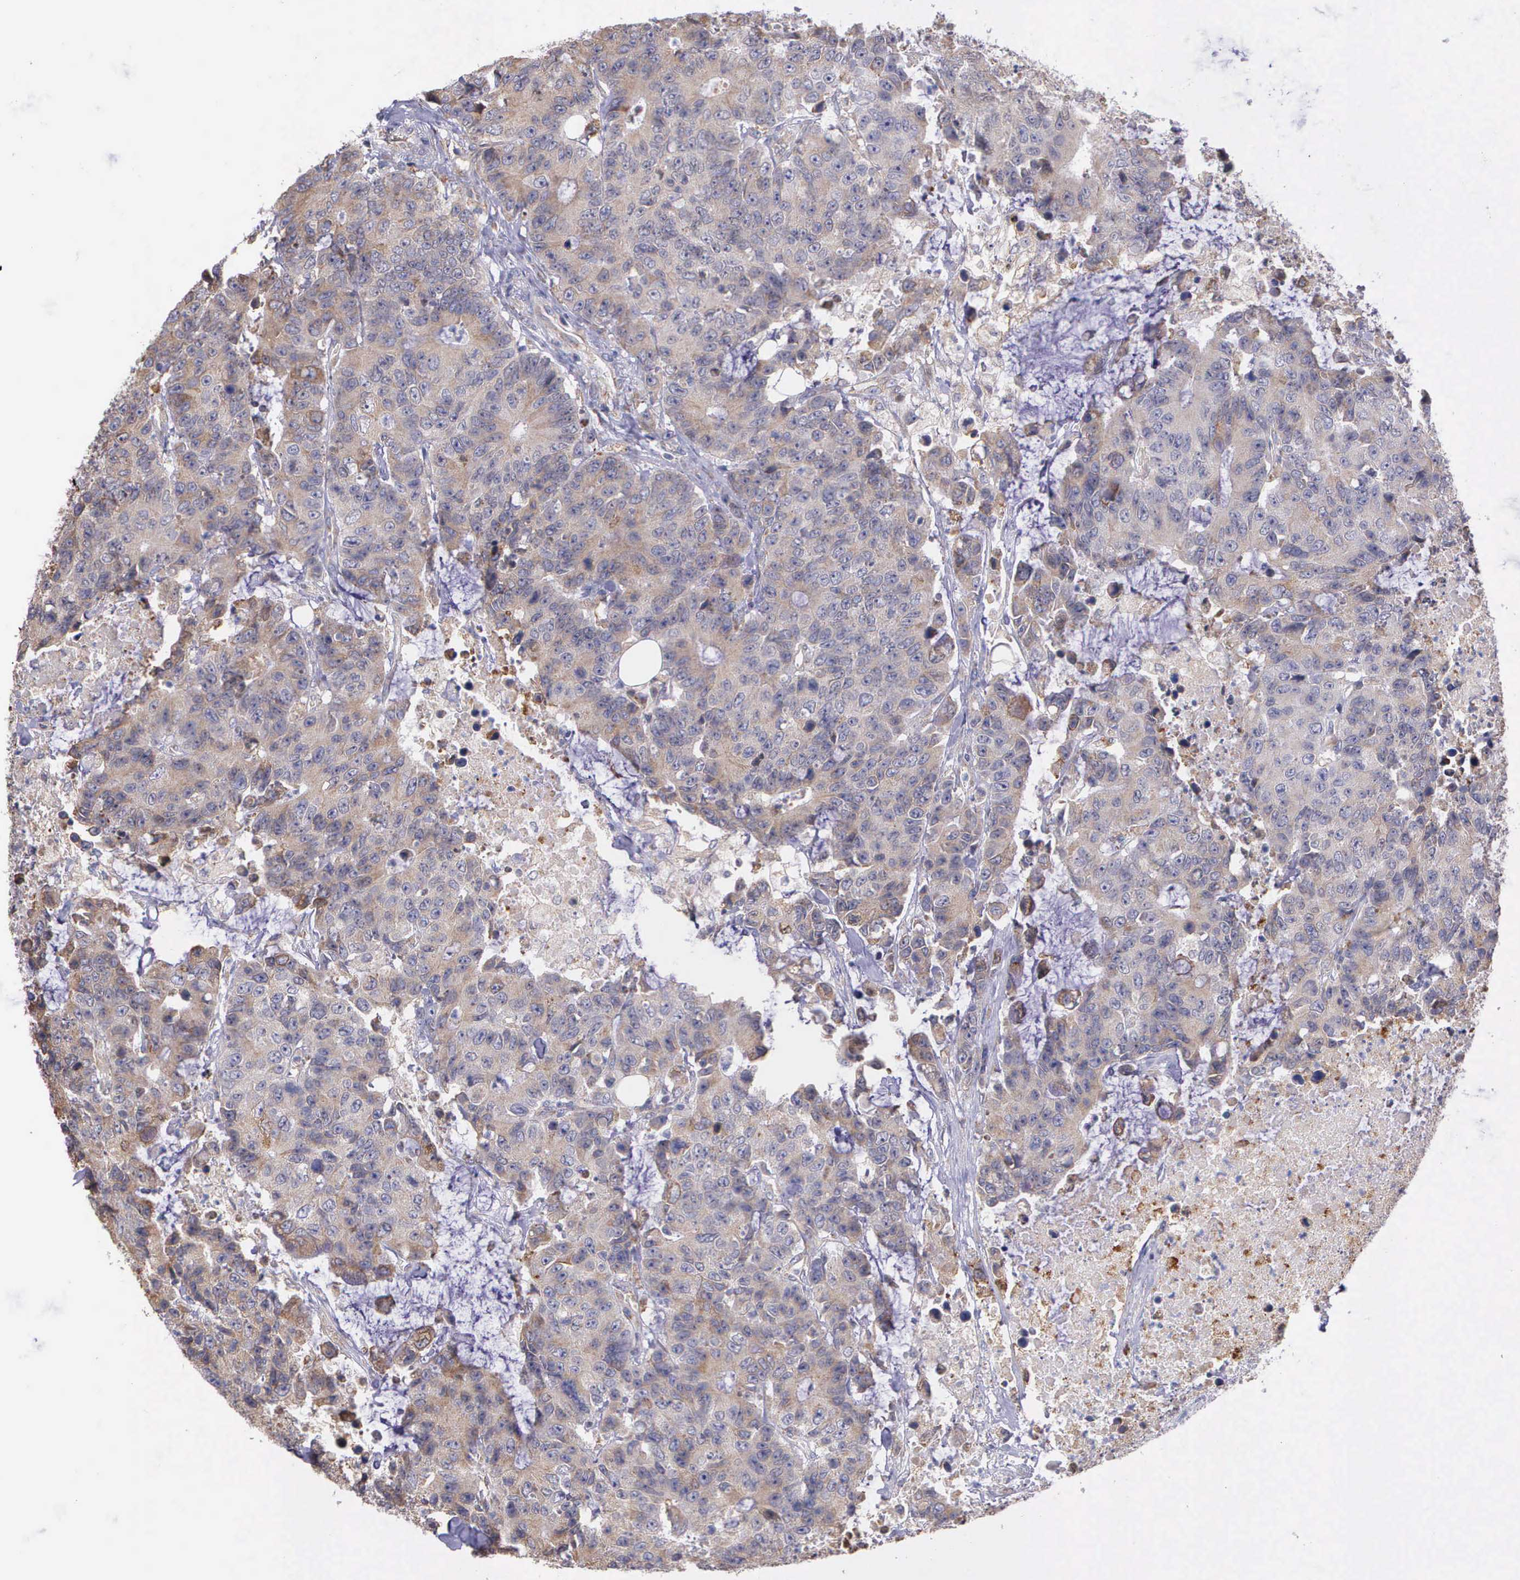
{"staining": {"intensity": "weak", "quantity": ">75%", "location": "cytoplasmic/membranous"}, "tissue": "colorectal cancer", "cell_type": "Tumor cells", "image_type": "cancer", "snomed": [{"axis": "morphology", "description": "Adenocarcinoma, NOS"}, {"axis": "topography", "description": "Colon"}], "caption": "A micrograph showing weak cytoplasmic/membranous positivity in approximately >75% of tumor cells in colorectal cancer (adenocarcinoma), as visualized by brown immunohistochemical staining.", "gene": "ZC3H12B", "patient": {"sex": "female", "age": 86}}